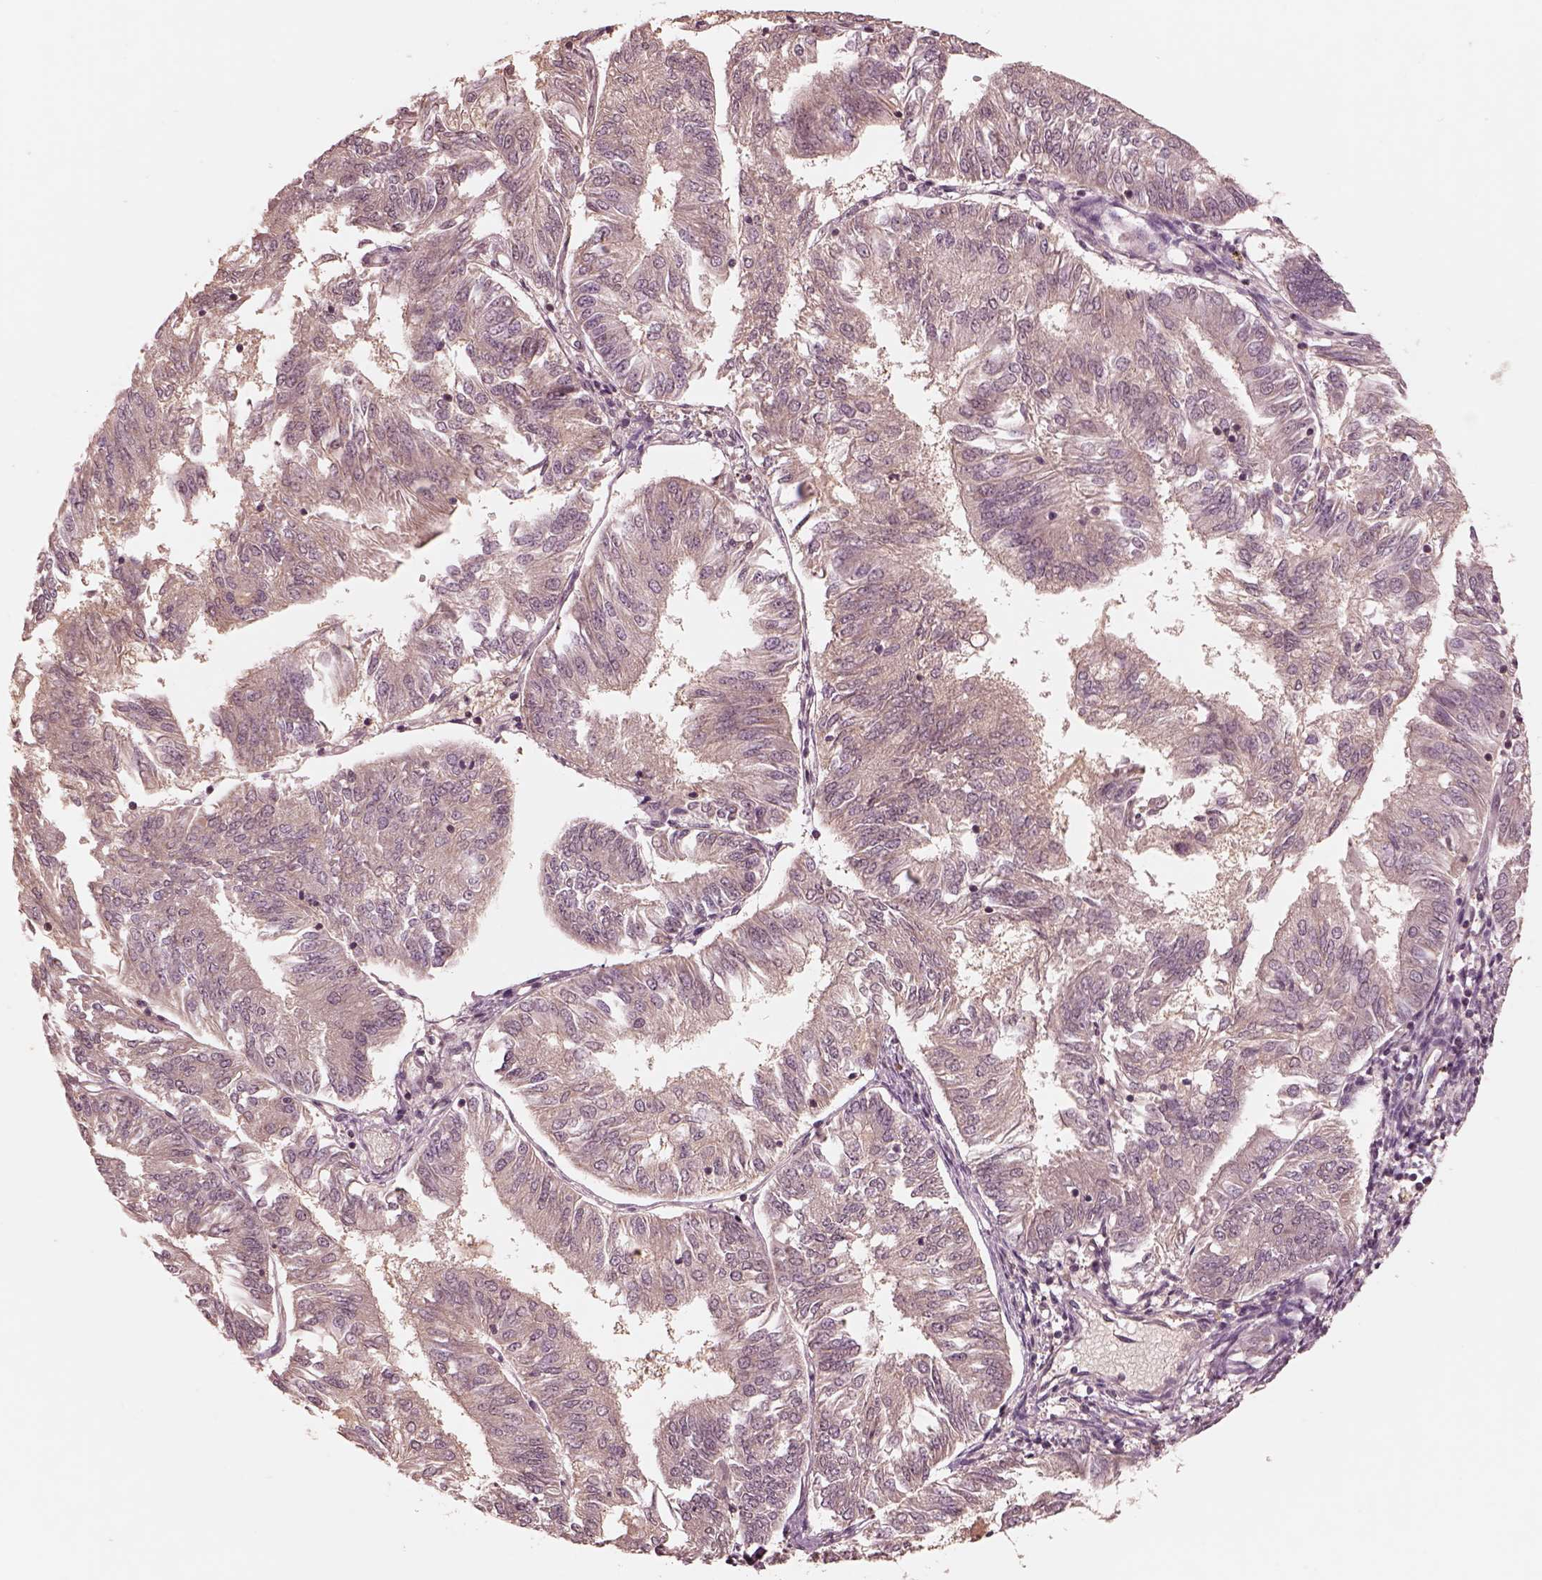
{"staining": {"intensity": "negative", "quantity": "none", "location": "none"}, "tissue": "endometrial cancer", "cell_type": "Tumor cells", "image_type": "cancer", "snomed": [{"axis": "morphology", "description": "Adenocarcinoma, NOS"}, {"axis": "topography", "description": "Endometrium"}], "caption": "Immunohistochemical staining of endometrial cancer (adenocarcinoma) displays no significant expression in tumor cells.", "gene": "TF", "patient": {"sex": "female", "age": 58}}